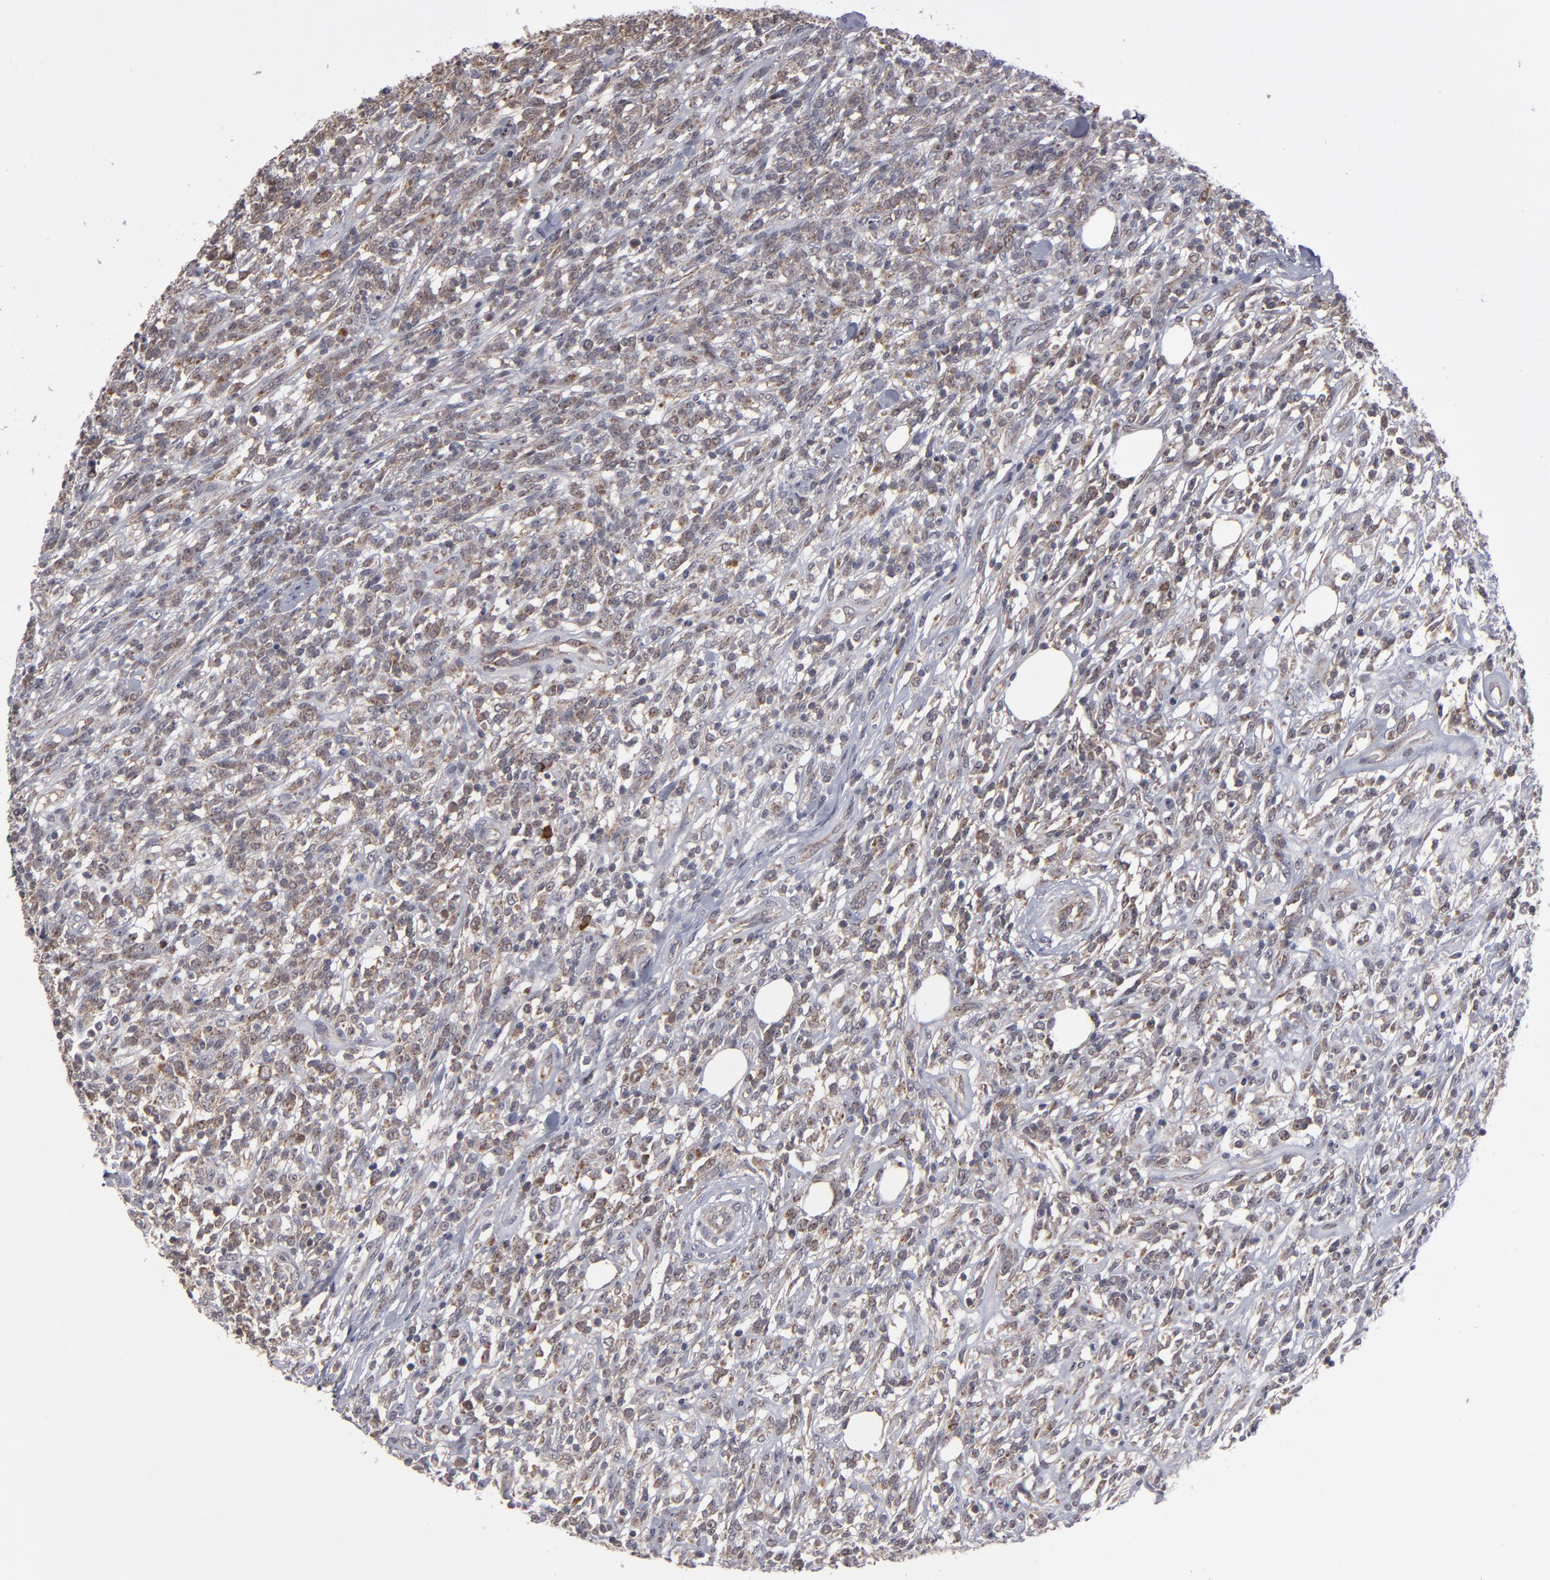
{"staining": {"intensity": "weak", "quantity": ">75%", "location": "cytoplasmic/membranous"}, "tissue": "lymphoma", "cell_type": "Tumor cells", "image_type": "cancer", "snomed": [{"axis": "morphology", "description": "Malignant lymphoma, non-Hodgkin's type, High grade"}, {"axis": "topography", "description": "Lymph node"}], "caption": "The image exhibits immunohistochemical staining of lymphoma. There is weak cytoplasmic/membranous staining is appreciated in approximately >75% of tumor cells. (Brightfield microscopy of DAB IHC at high magnification).", "gene": "GLCCI1", "patient": {"sex": "female", "age": 73}}